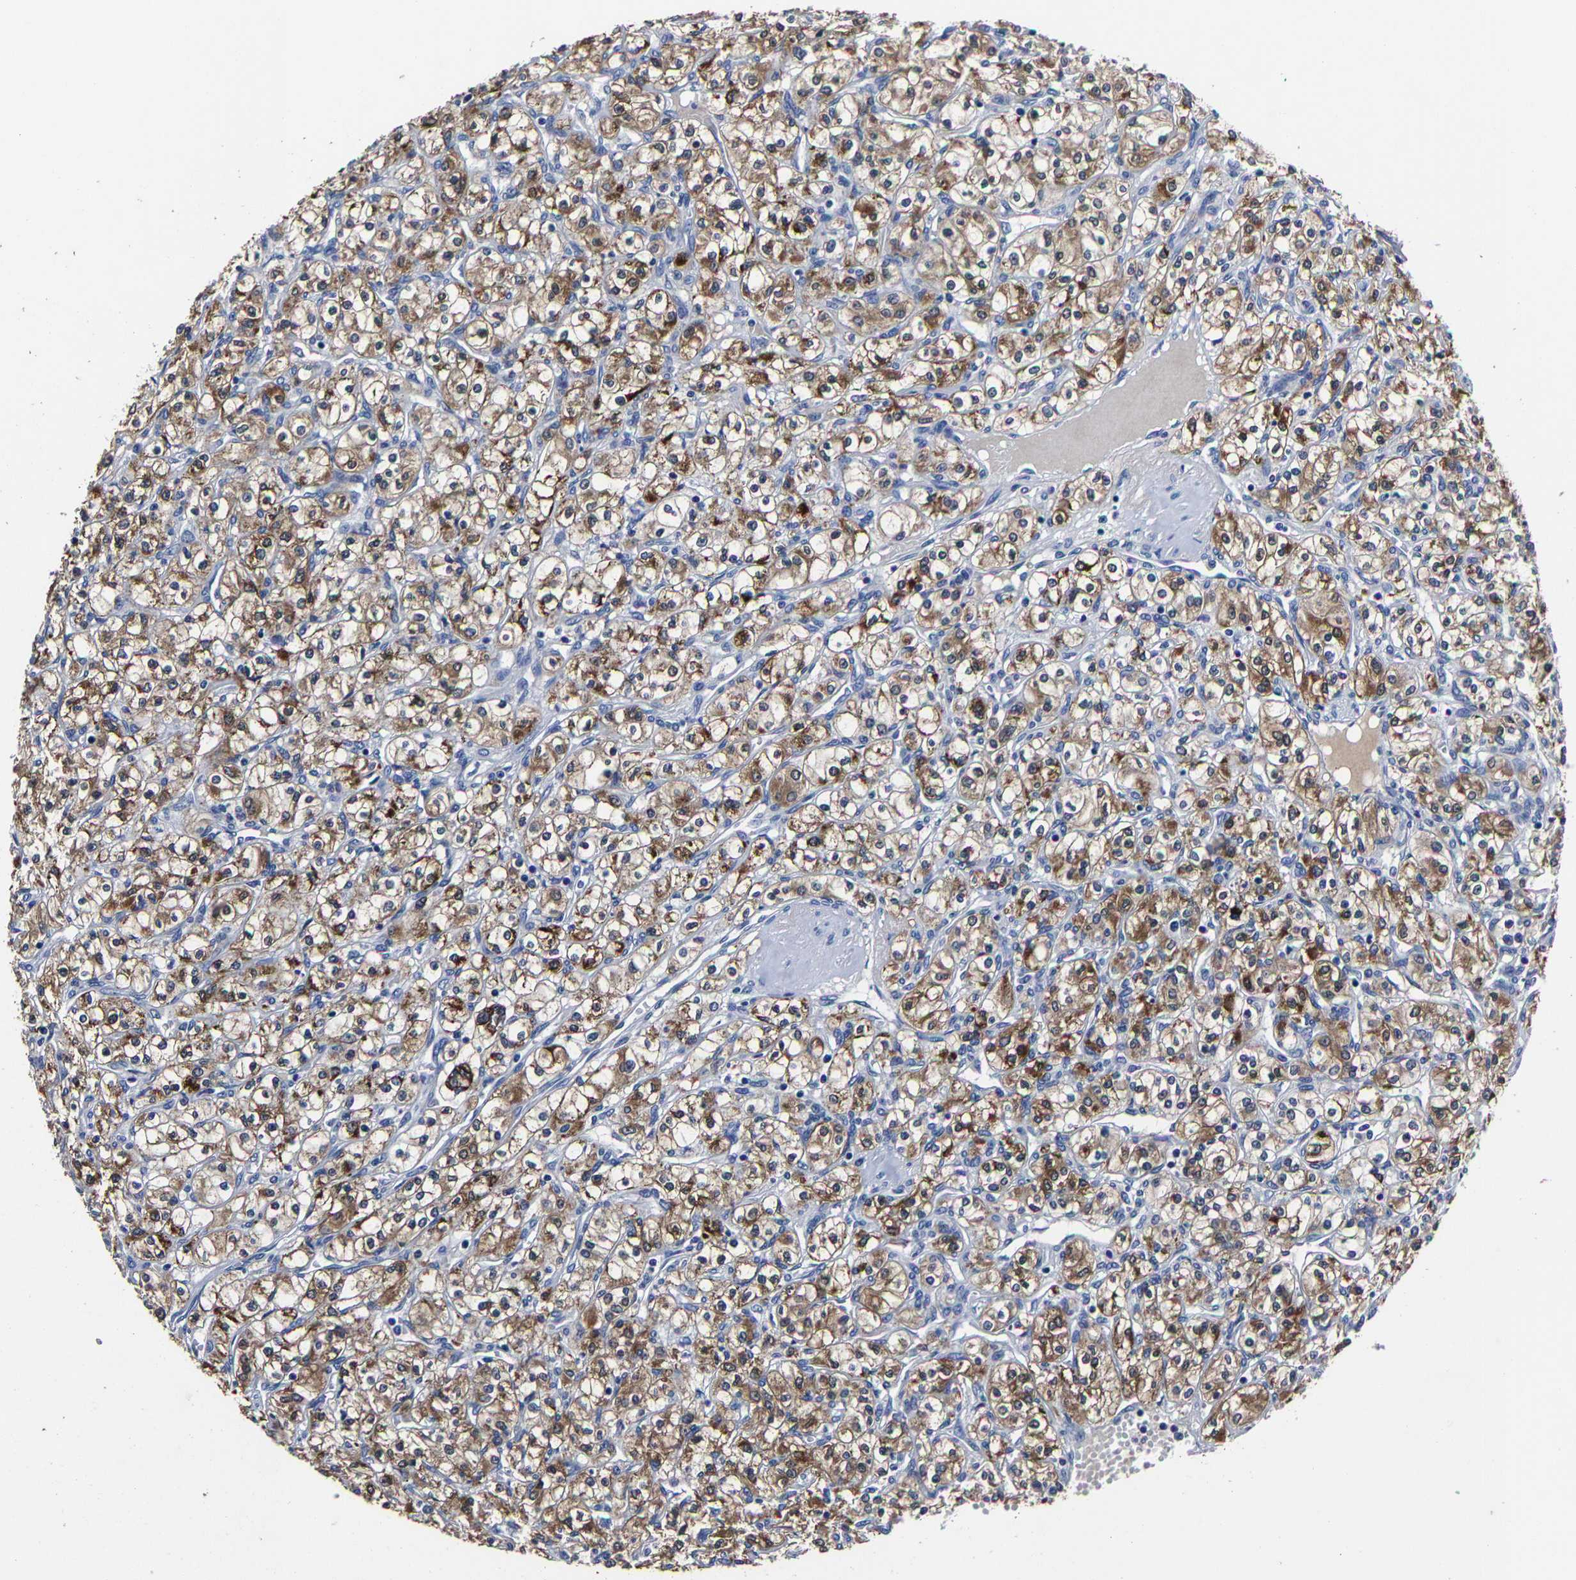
{"staining": {"intensity": "moderate", "quantity": ">75%", "location": "cytoplasmic/membranous"}, "tissue": "renal cancer", "cell_type": "Tumor cells", "image_type": "cancer", "snomed": [{"axis": "morphology", "description": "Adenocarcinoma, NOS"}, {"axis": "topography", "description": "Kidney"}], "caption": "Adenocarcinoma (renal) was stained to show a protein in brown. There is medium levels of moderate cytoplasmic/membranous staining in about >75% of tumor cells.", "gene": "PSPH", "patient": {"sex": "male", "age": 77}}